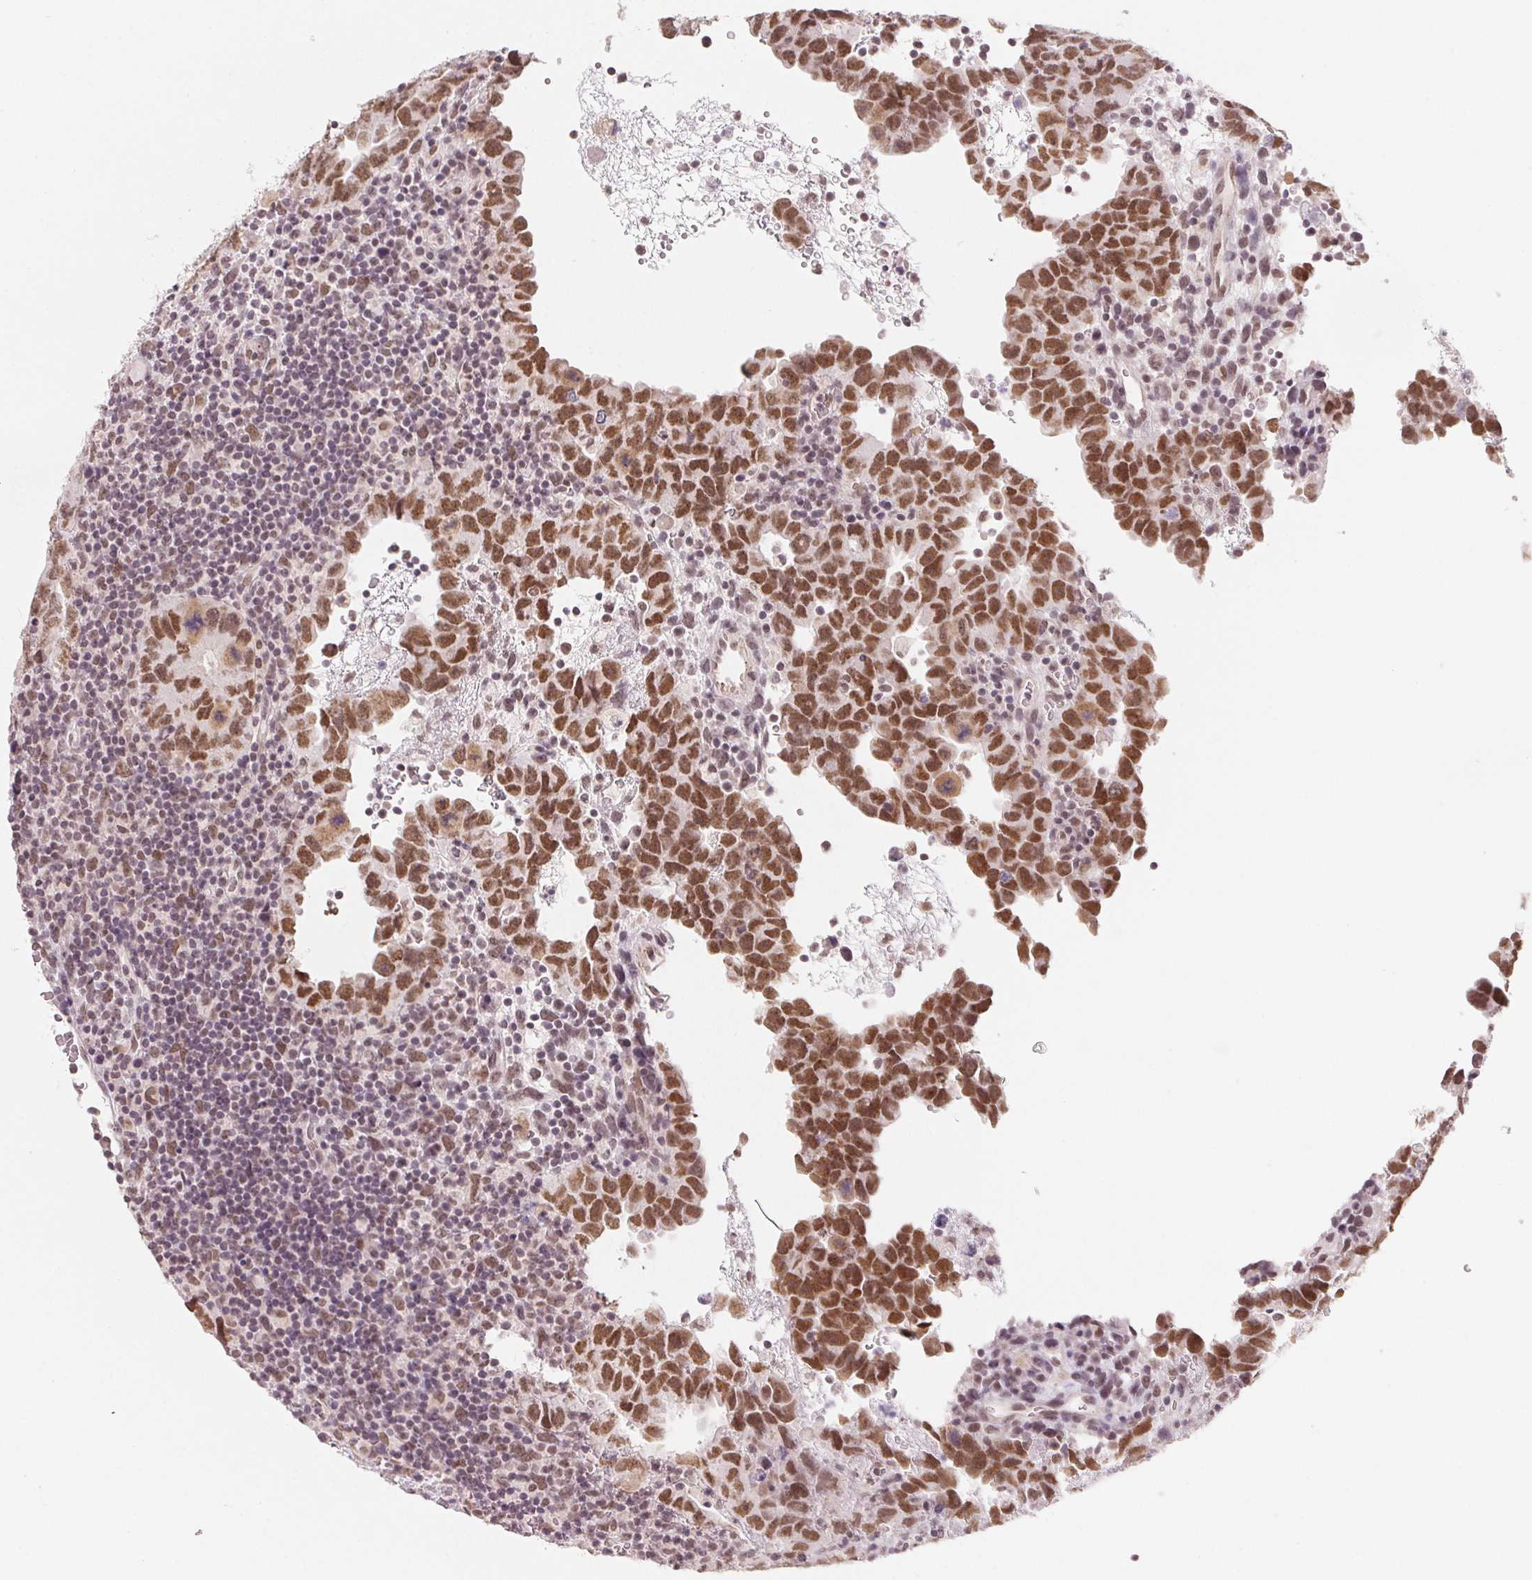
{"staining": {"intensity": "strong", "quantity": ">75%", "location": "nuclear"}, "tissue": "testis cancer", "cell_type": "Tumor cells", "image_type": "cancer", "snomed": [{"axis": "morphology", "description": "Carcinoma, Embryonal, NOS"}, {"axis": "topography", "description": "Testis"}], "caption": "This is an image of immunohistochemistry (IHC) staining of testis cancer (embryonal carcinoma), which shows strong positivity in the nuclear of tumor cells.", "gene": "NXF3", "patient": {"sex": "male", "age": 24}}